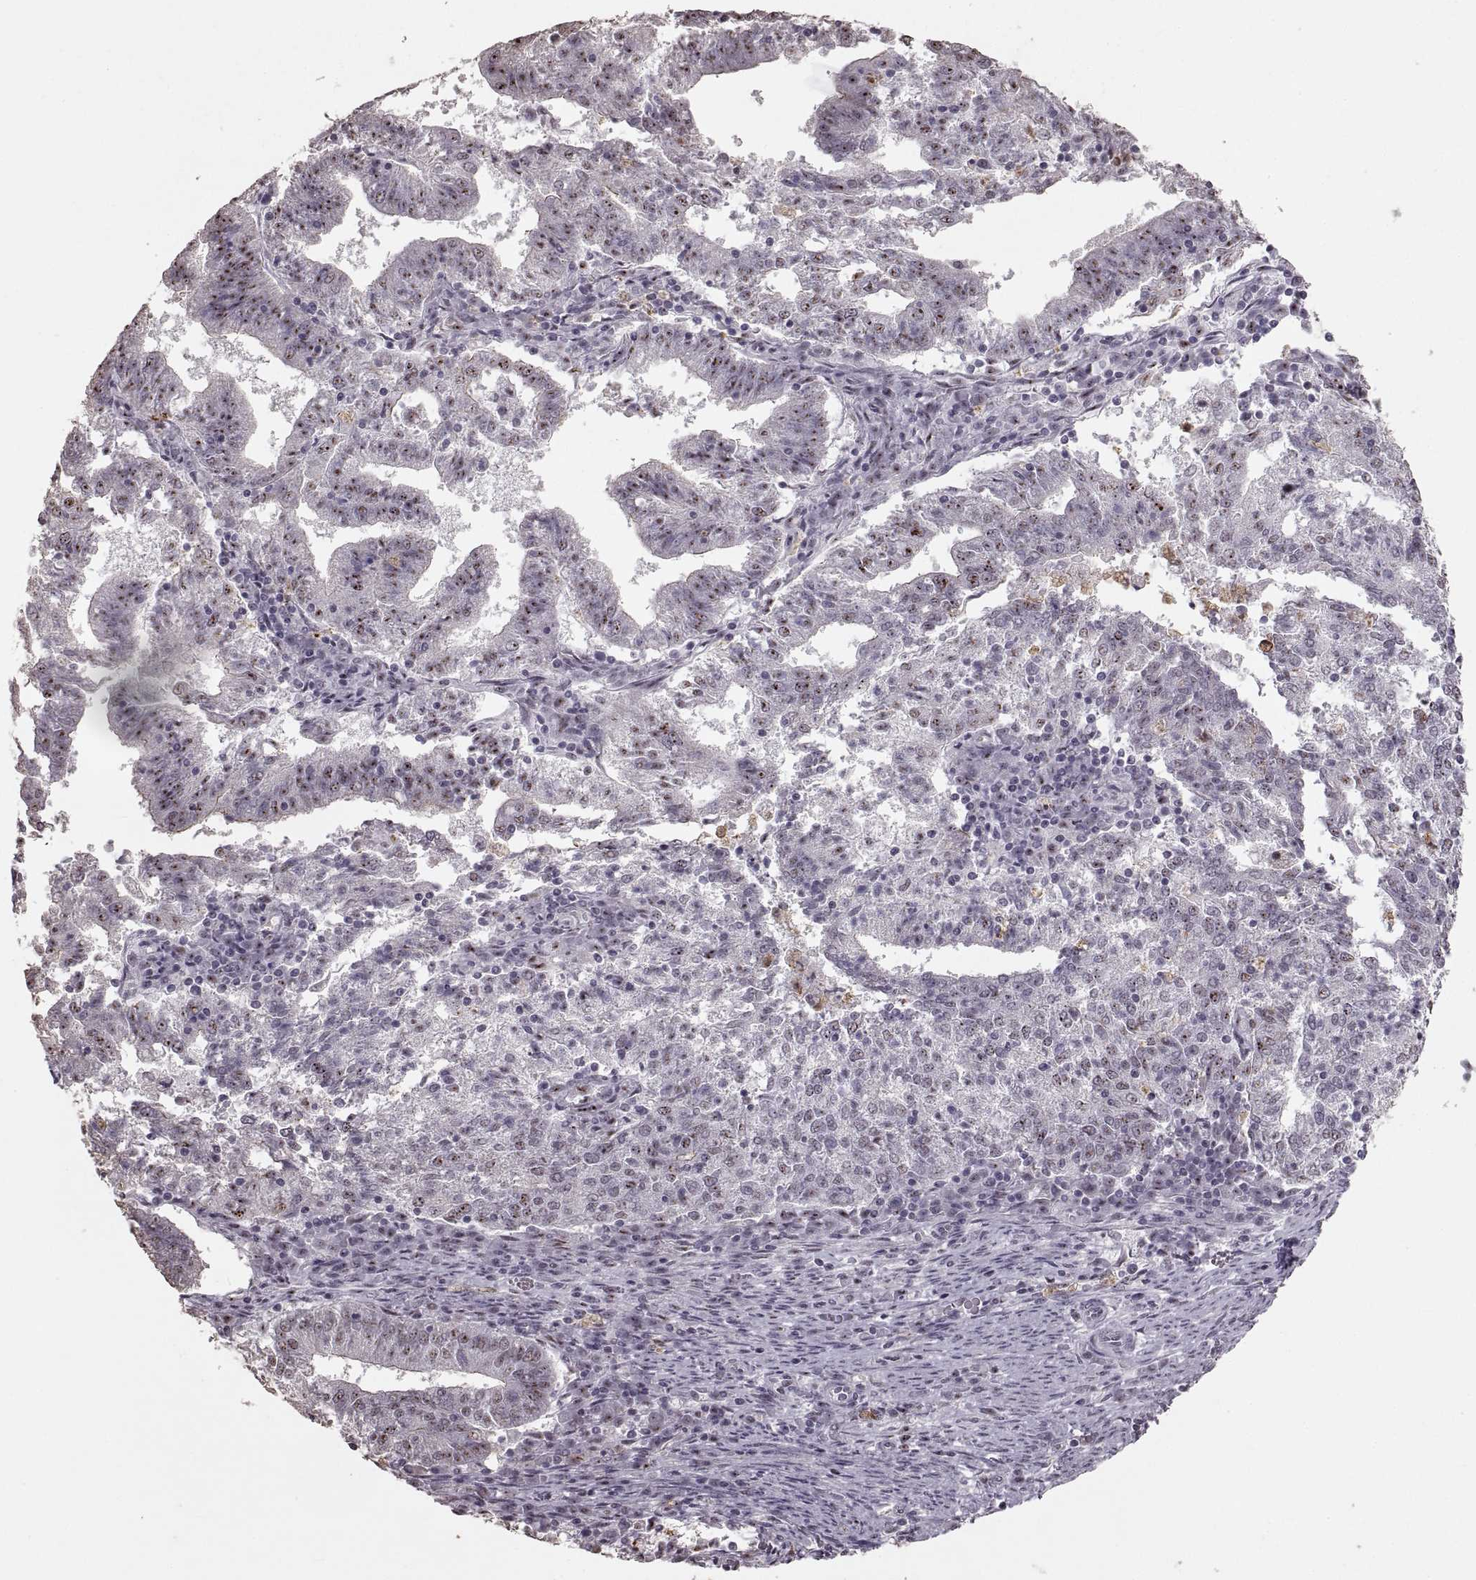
{"staining": {"intensity": "moderate", "quantity": "25%-75%", "location": "nuclear"}, "tissue": "endometrial cancer", "cell_type": "Tumor cells", "image_type": "cancer", "snomed": [{"axis": "morphology", "description": "Adenocarcinoma, NOS"}, {"axis": "topography", "description": "Endometrium"}], "caption": "High-magnification brightfield microscopy of adenocarcinoma (endometrial) stained with DAB (brown) and counterstained with hematoxylin (blue). tumor cells exhibit moderate nuclear positivity is seen in approximately25%-75% of cells.", "gene": "PALS1", "patient": {"sex": "female", "age": 82}}